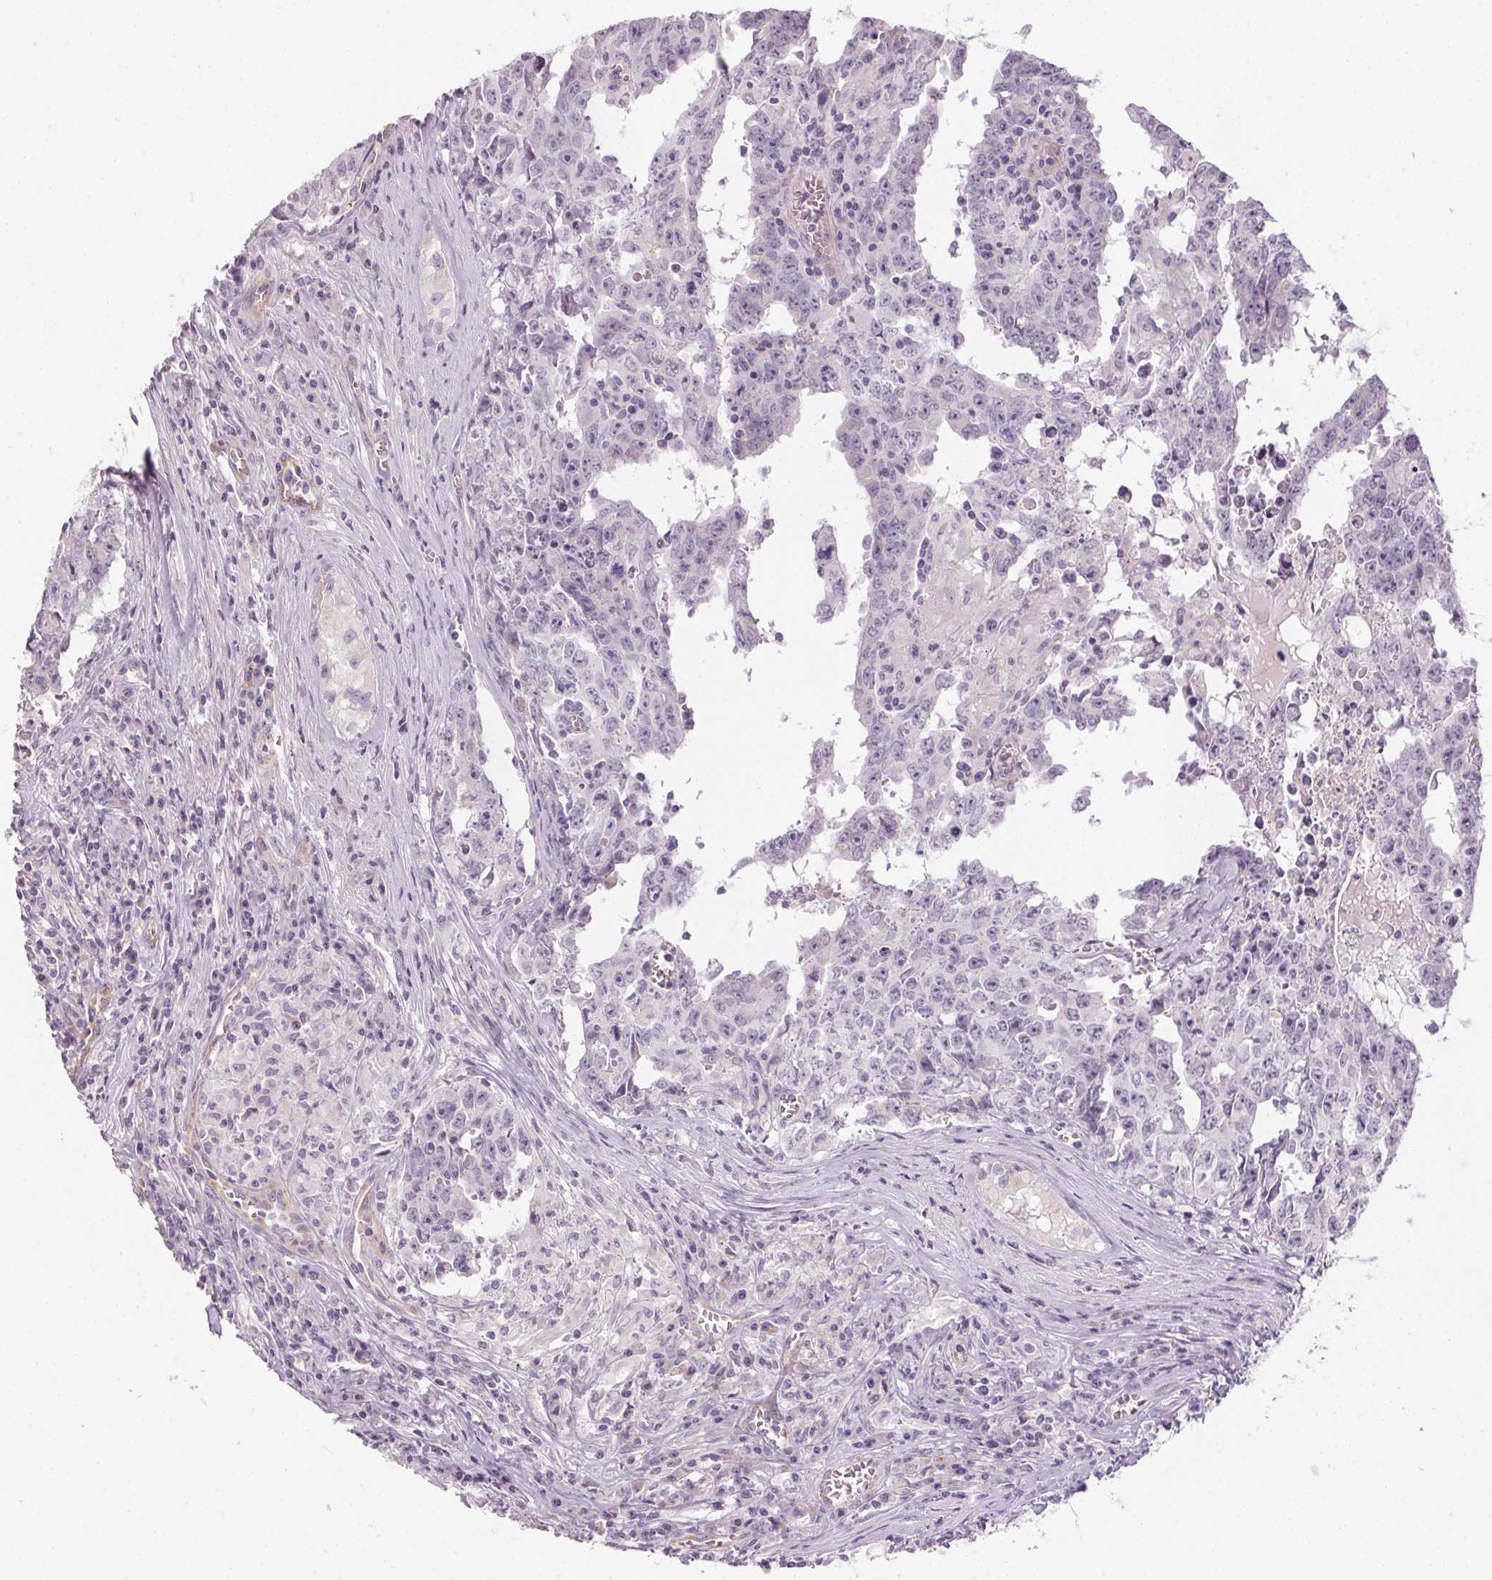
{"staining": {"intensity": "negative", "quantity": "none", "location": "none"}, "tissue": "testis cancer", "cell_type": "Tumor cells", "image_type": "cancer", "snomed": [{"axis": "morphology", "description": "Carcinoma, Embryonal, NOS"}, {"axis": "topography", "description": "Testis"}], "caption": "This is a image of immunohistochemistry staining of testis cancer (embryonal carcinoma), which shows no staining in tumor cells.", "gene": "SMYD1", "patient": {"sex": "male", "age": 22}}